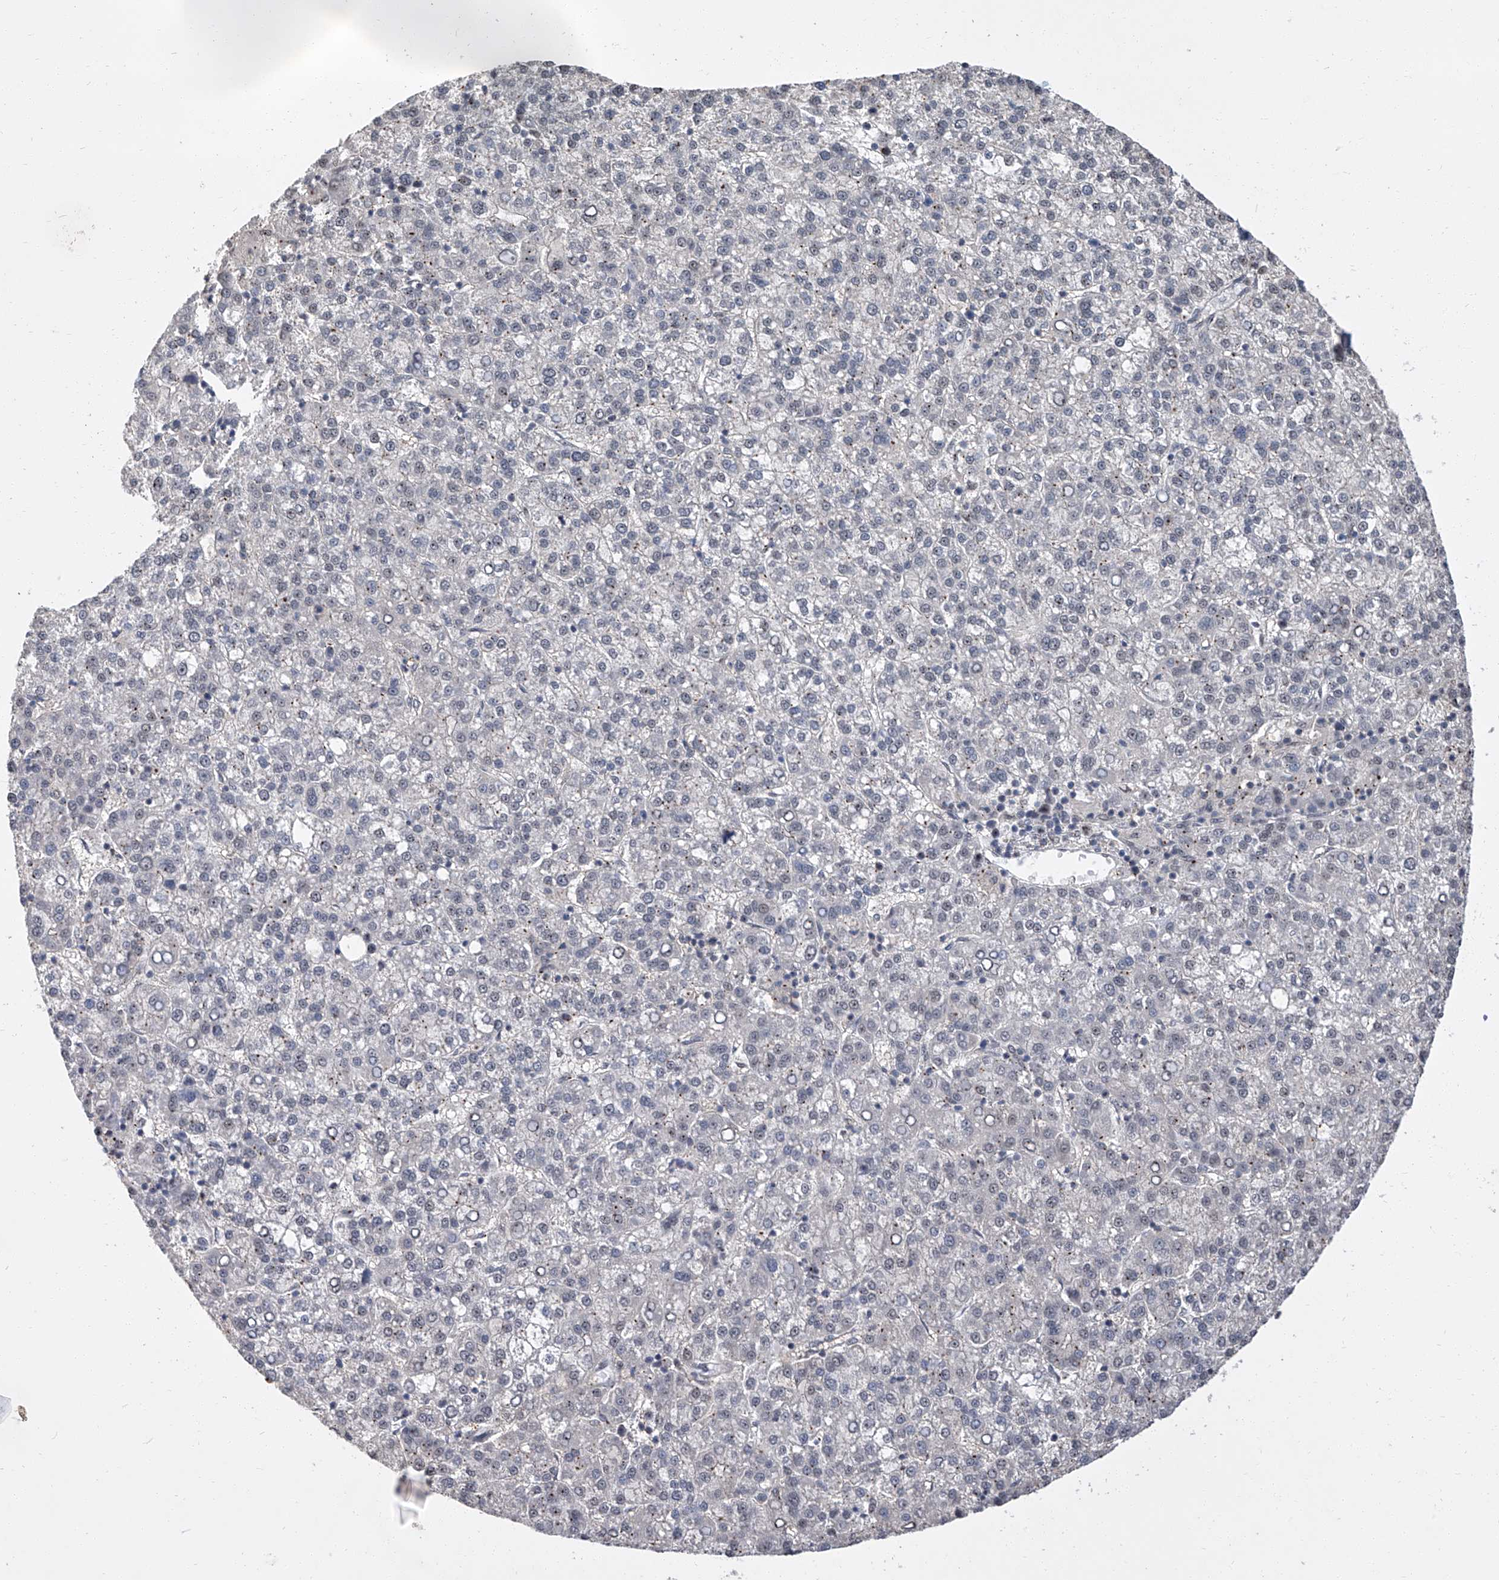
{"staining": {"intensity": "negative", "quantity": "none", "location": "none"}, "tissue": "liver cancer", "cell_type": "Tumor cells", "image_type": "cancer", "snomed": [{"axis": "morphology", "description": "Carcinoma, Hepatocellular, NOS"}, {"axis": "topography", "description": "Liver"}], "caption": "High power microscopy photomicrograph of an immunohistochemistry image of hepatocellular carcinoma (liver), revealing no significant expression in tumor cells.", "gene": "CMTR1", "patient": {"sex": "female", "age": 58}}